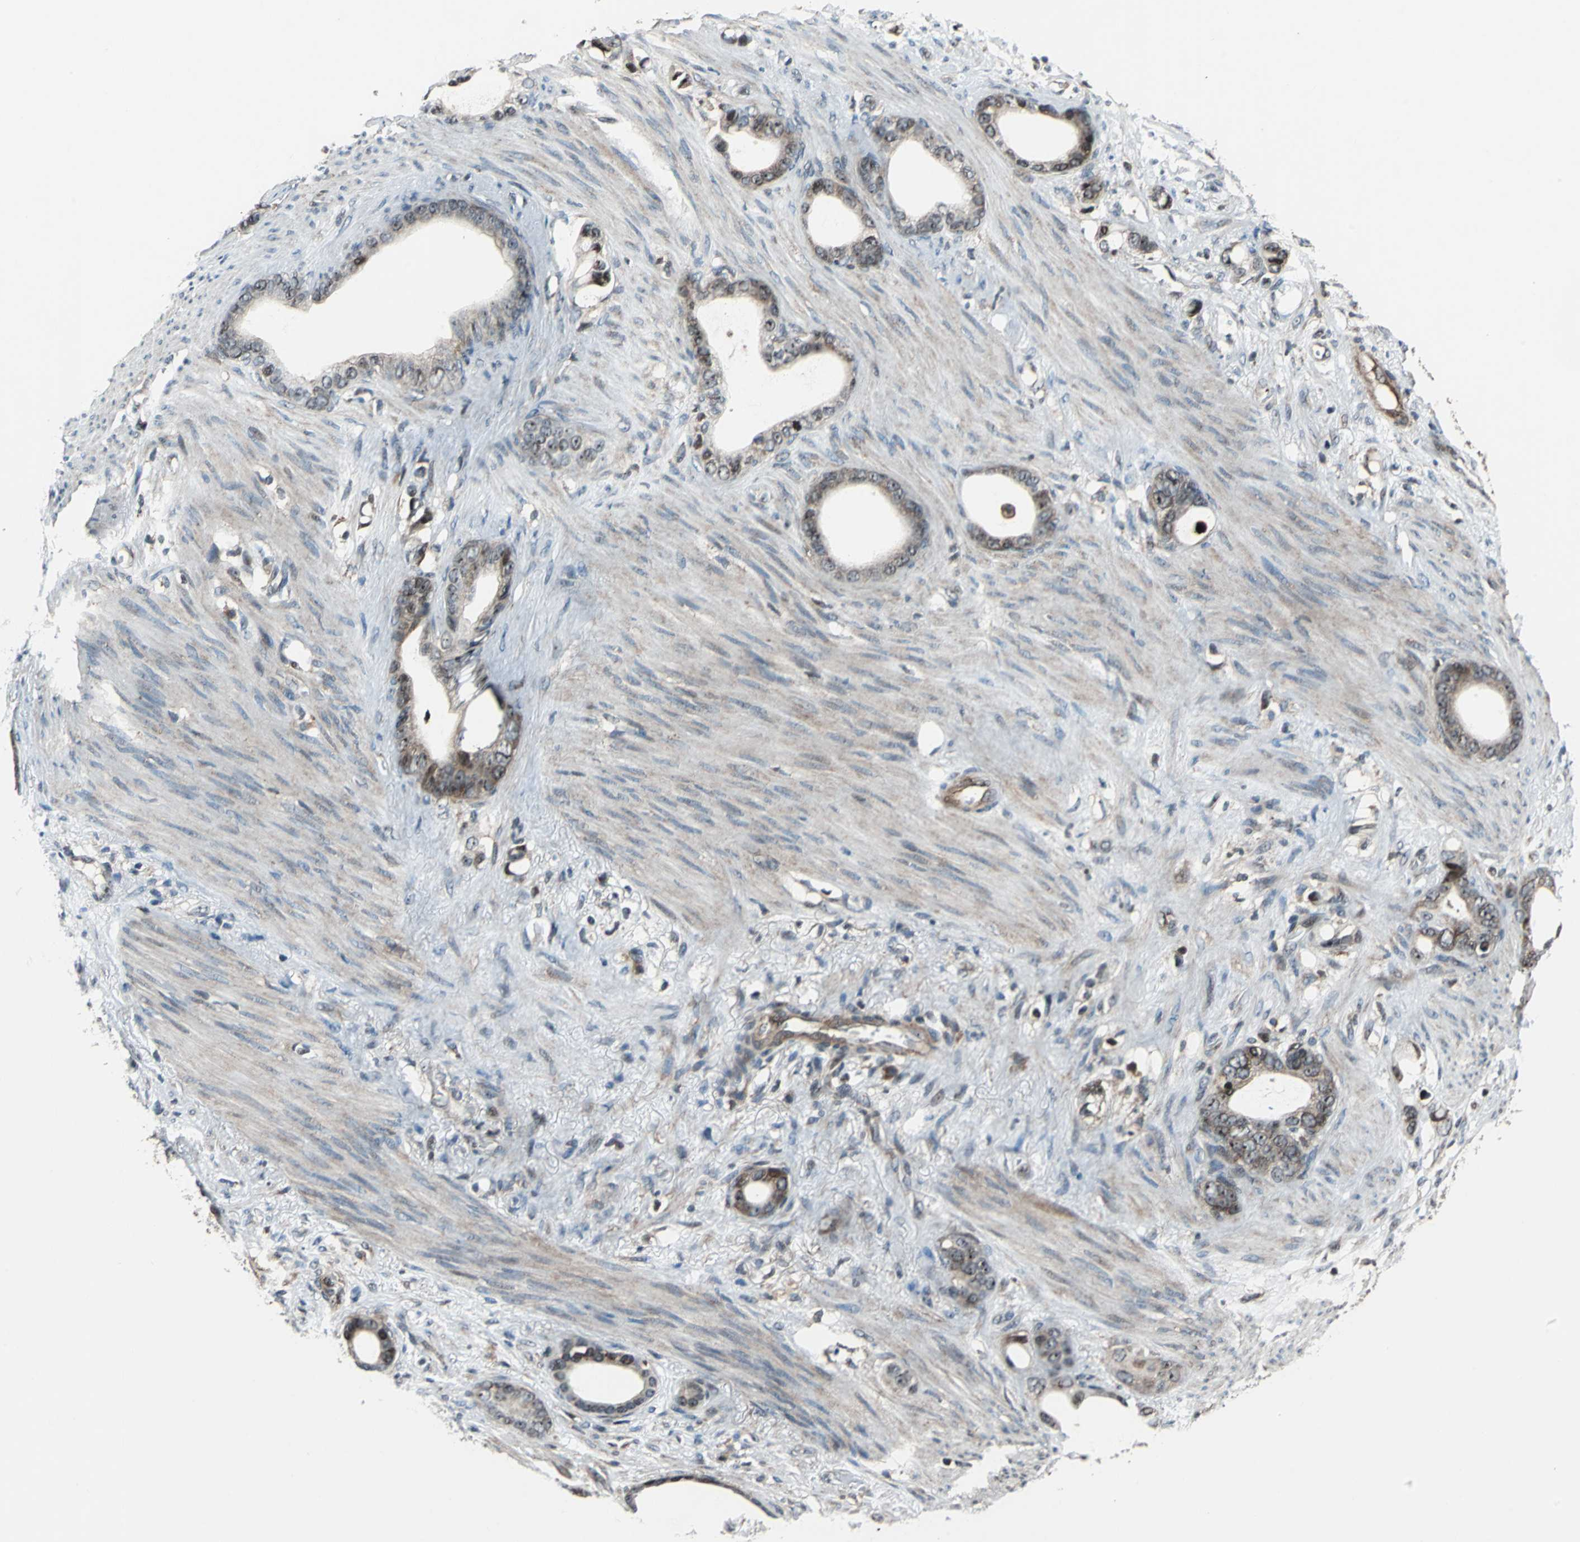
{"staining": {"intensity": "strong", "quantity": "<25%", "location": "nuclear"}, "tissue": "stomach cancer", "cell_type": "Tumor cells", "image_type": "cancer", "snomed": [{"axis": "morphology", "description": "Adenocarcinoma, NOS"}, {"axis": "topography", "description": "Stomach"}], "caption": "High-power microscopy captured an immunohistochemistry photomicrograph of stomach adenocarcinoma, revealing strong nuclear staining in approximately <25% of tumor cells.", "gene": "AATF", "patient": {"sex": "female", "age": 75}}